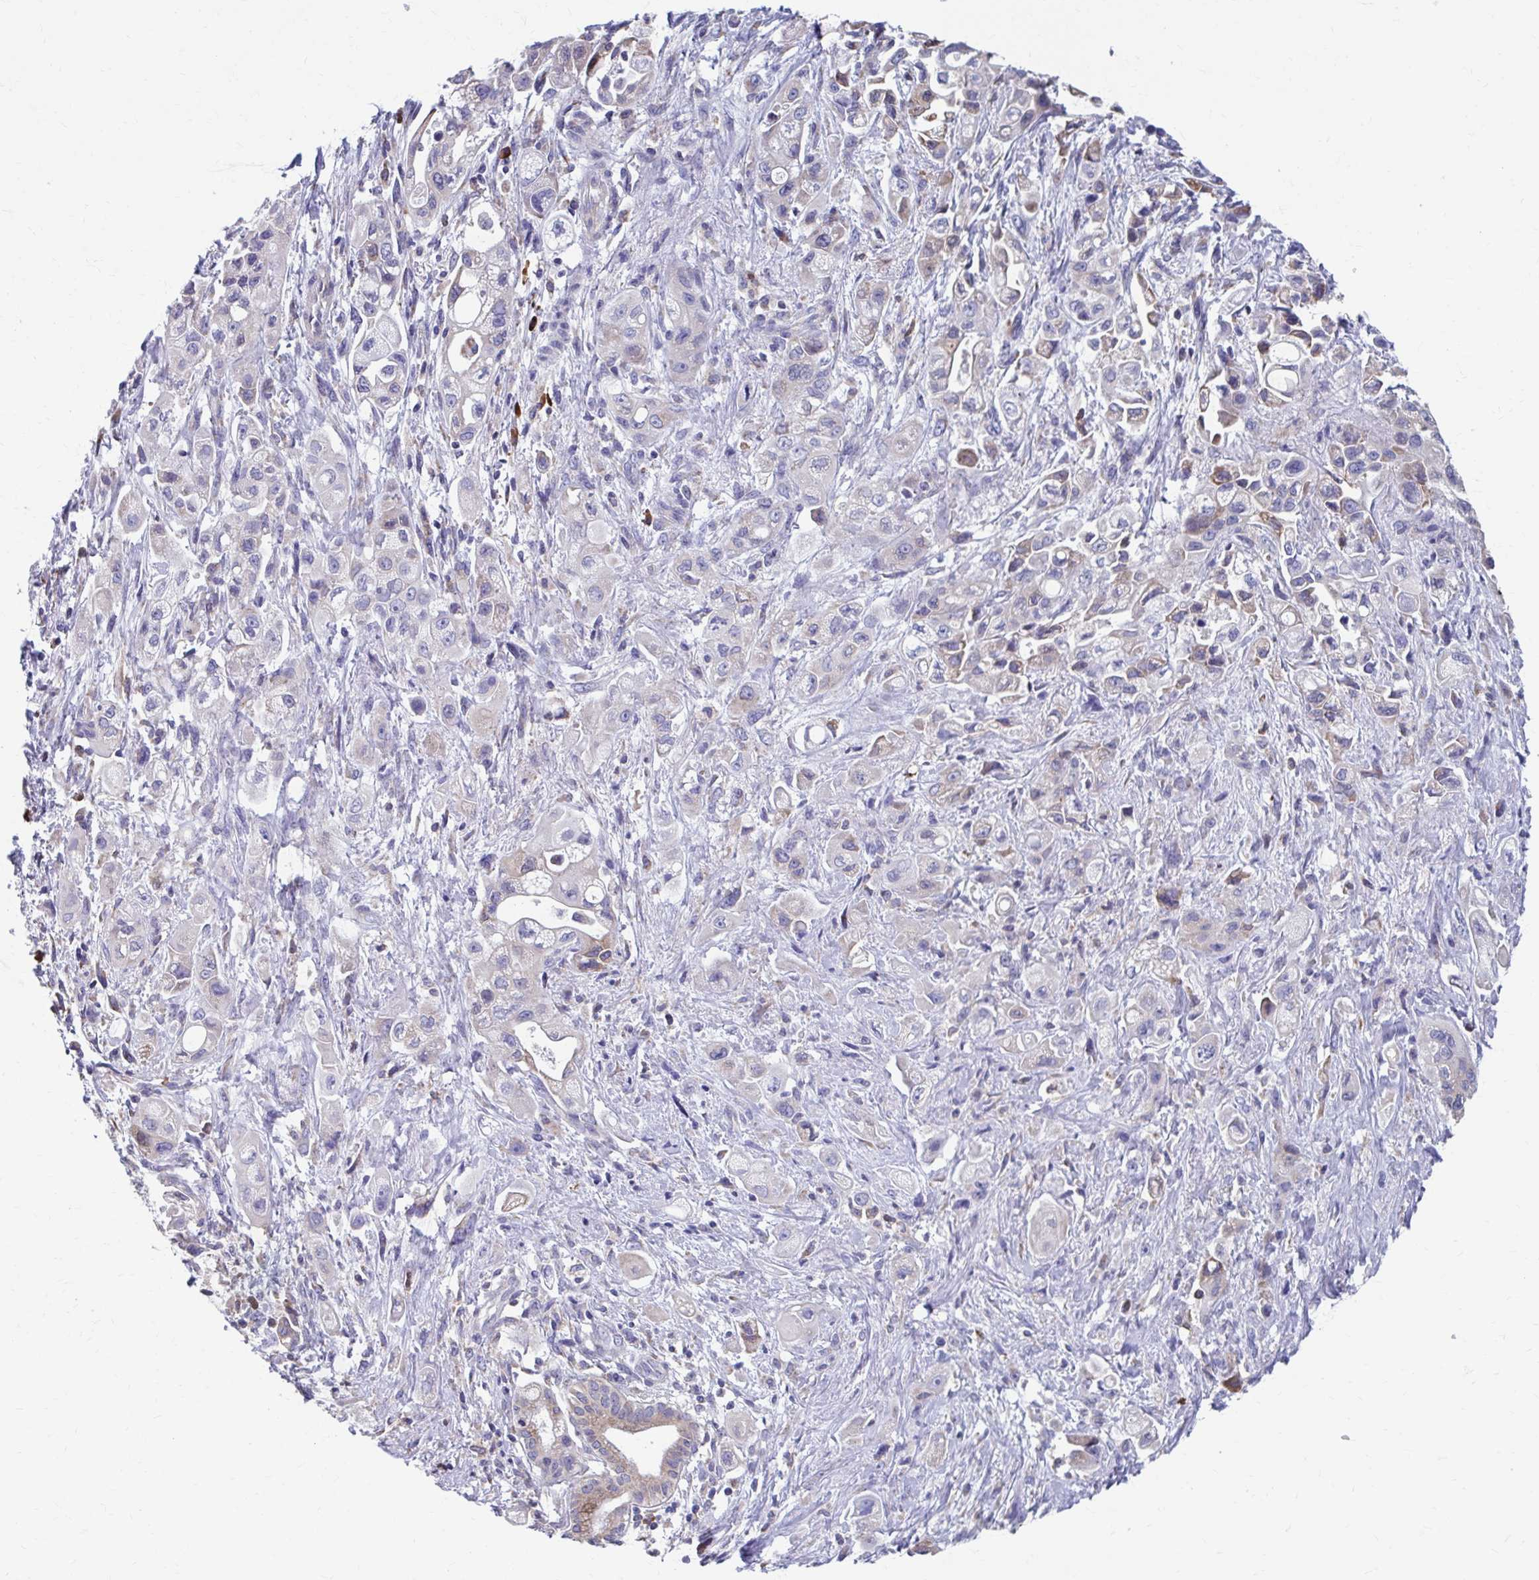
{"staining": {"intensity": "negative", "quantity": "none", "location": "none"}, "tissue": "pancreatic cancer", "cell_type": "Tumor cells", "image_type": "cancer", "snomed": [{"axis": "morphology", "description": "Adenocarcinoma, NOS"}, {"axis": "topography", "description": "Pancreas"}], "caption": "DAB immunohistochemical staining of pancreatic cancer shows no significant expression in tumor cells.", "gene": "FKBP2", "patient": {"sex": "female", "age": 66}}